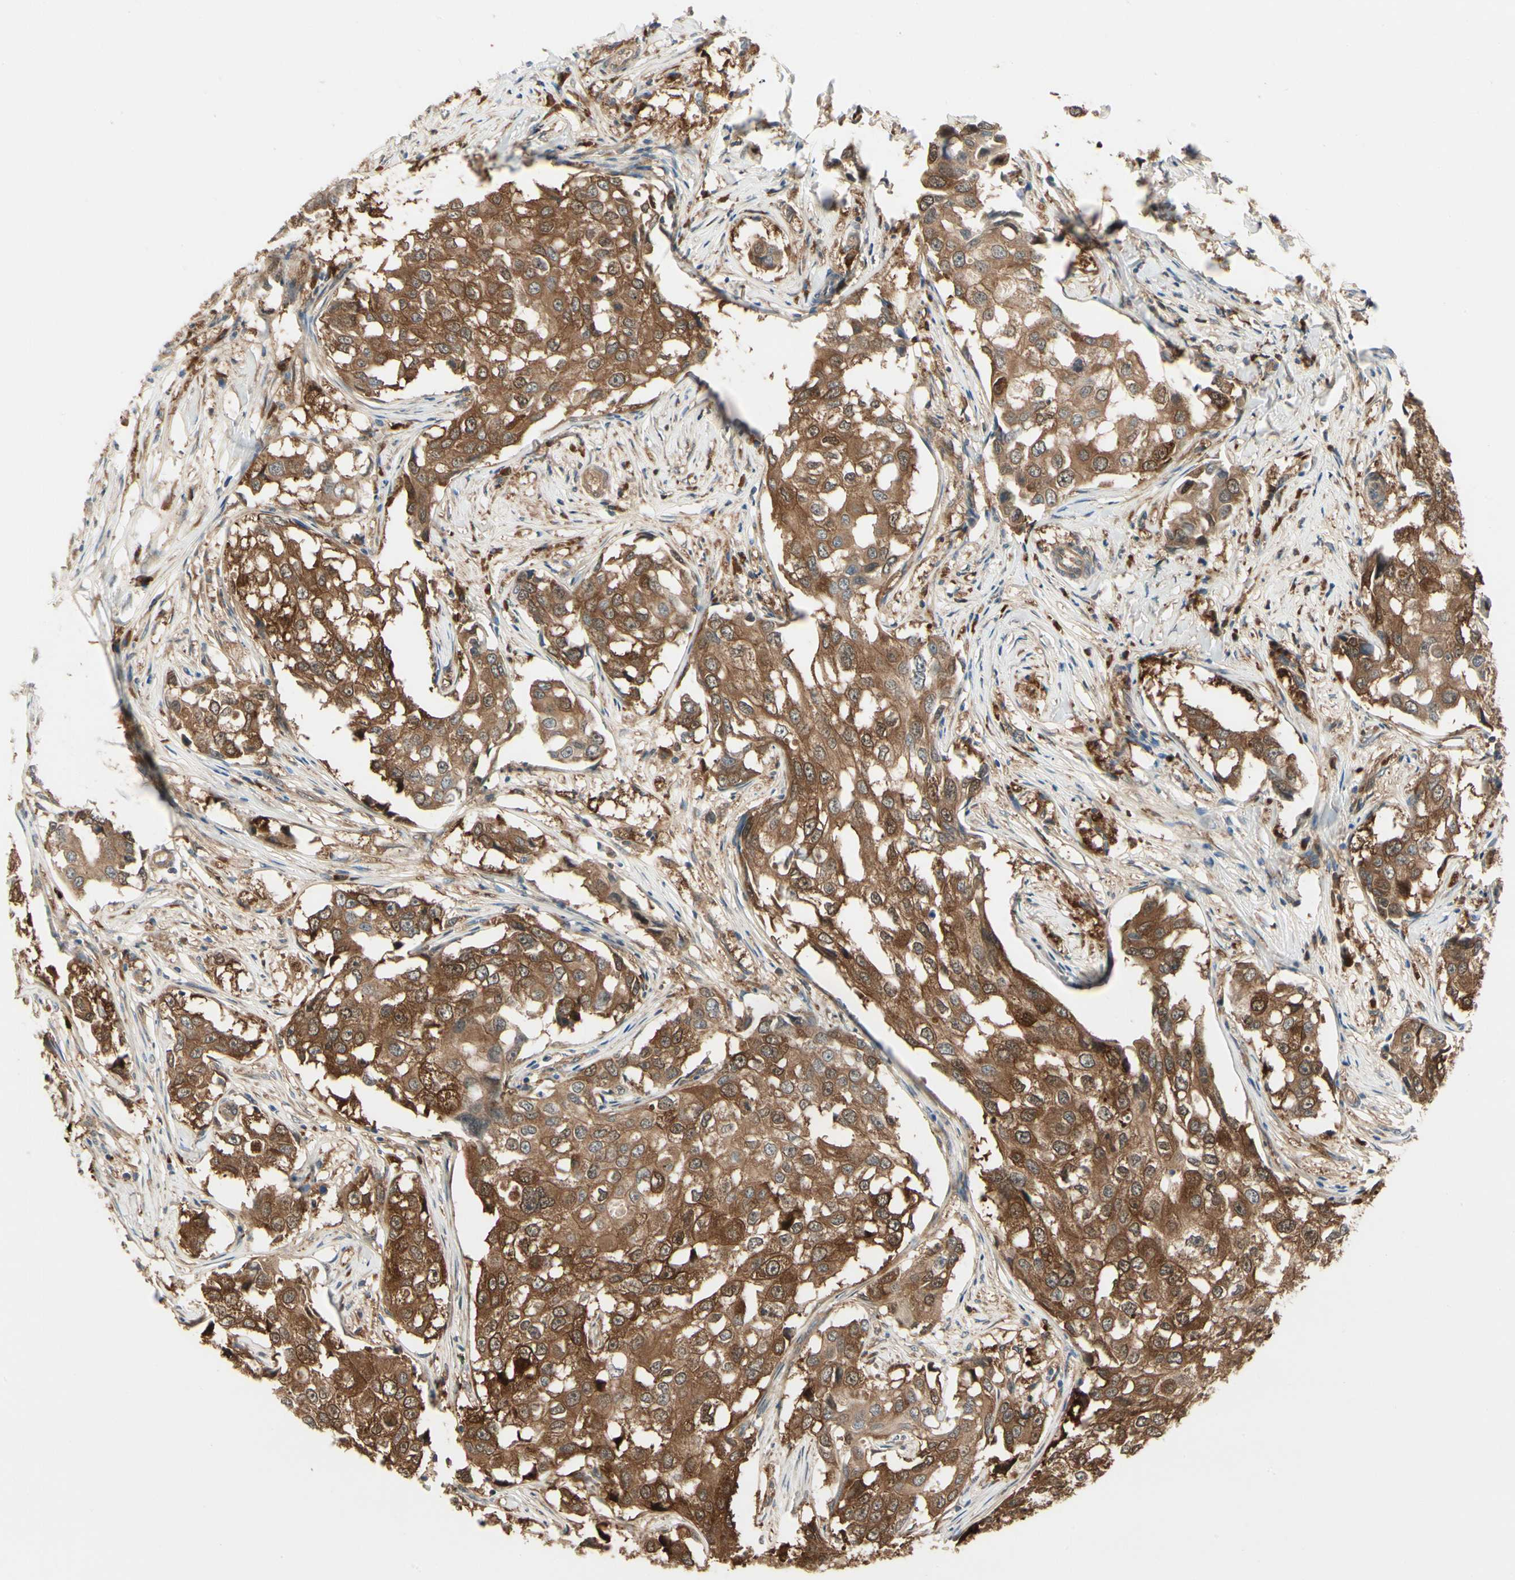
{"staining": {"intensity": "strong", "quantity": ">75%", "location": "cytoplasmic/membranous,nuclear"}, "tissue": "breast cancer", "cell_type": "Tumor cells", "image_type": "cancer", "snomed": [{"axis": "morphology", "description": "Duct carcinoma"}, {"axis": "topography", "description": "Breast"}], "caption": "The micrograph reveals a brown stain indicating the presence of a protein in the cytoplasmic/membranous and nuclear of tumor cells in breast cancer (infiltrating ductal carcinoma). The protein of interest is shown in brown color, while the nuclei are stained blue.", "gene": "NME1-NME2", "patient": {"sex": "female", "age": 27}}